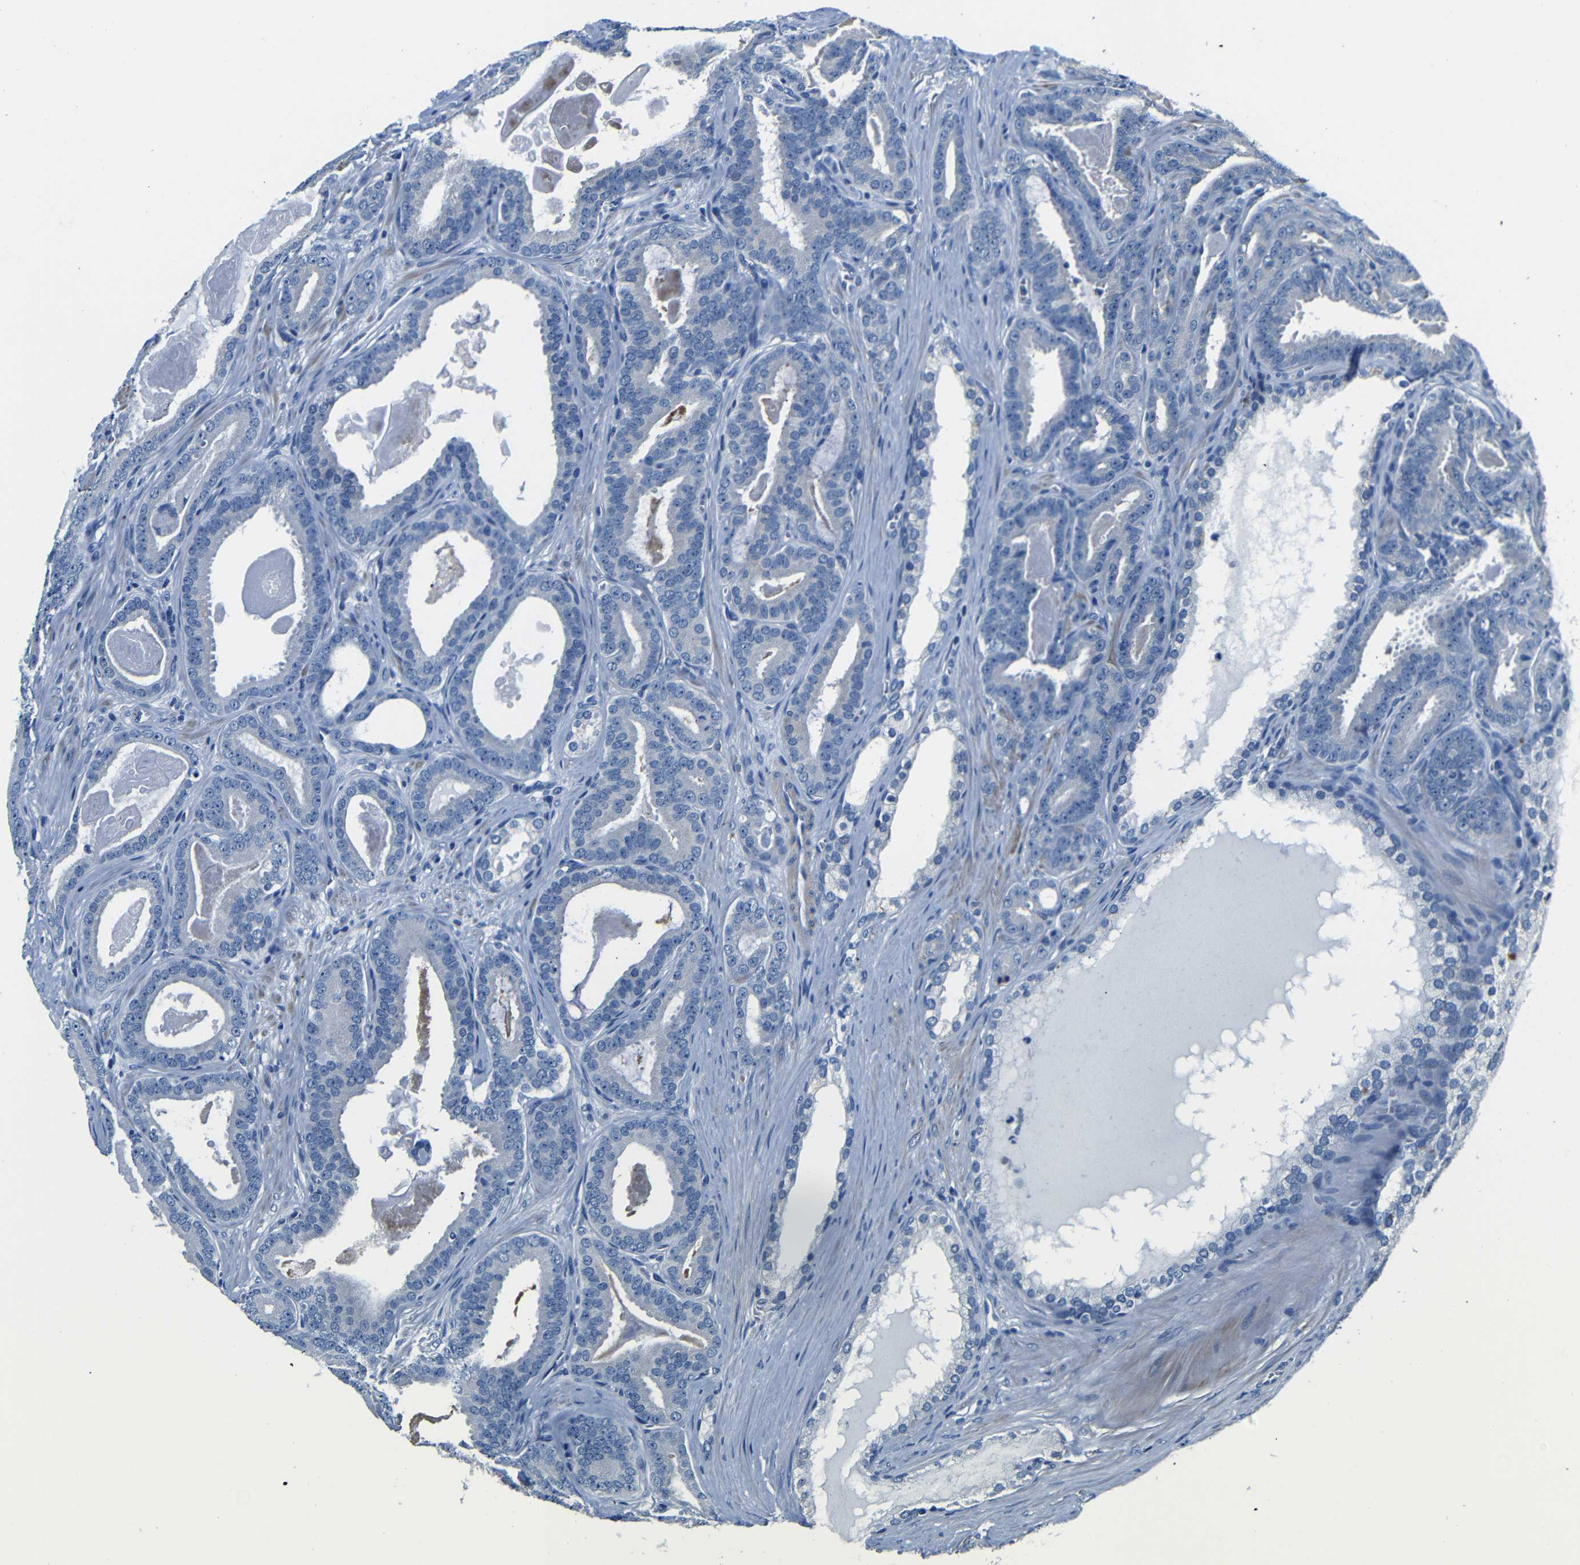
{"staining": {"intensity": "negative", "quantity": "none", "location": "none"}, "tissue": "prostate cancer", "cell_type": "Tumor cells", "image_type": "cancer", "snomed": [{"axis": "morphology", "description": "Adenocarcinoma, High grade"}, {"axis": "topography", "description": "Prostate"}], "caption": "Prostate cancer was stained to show a protein in brown. There is no significant staining in tumor cells.", "gene": "TNFAIP1", "patient": {"sex": "male", "age": 60}}